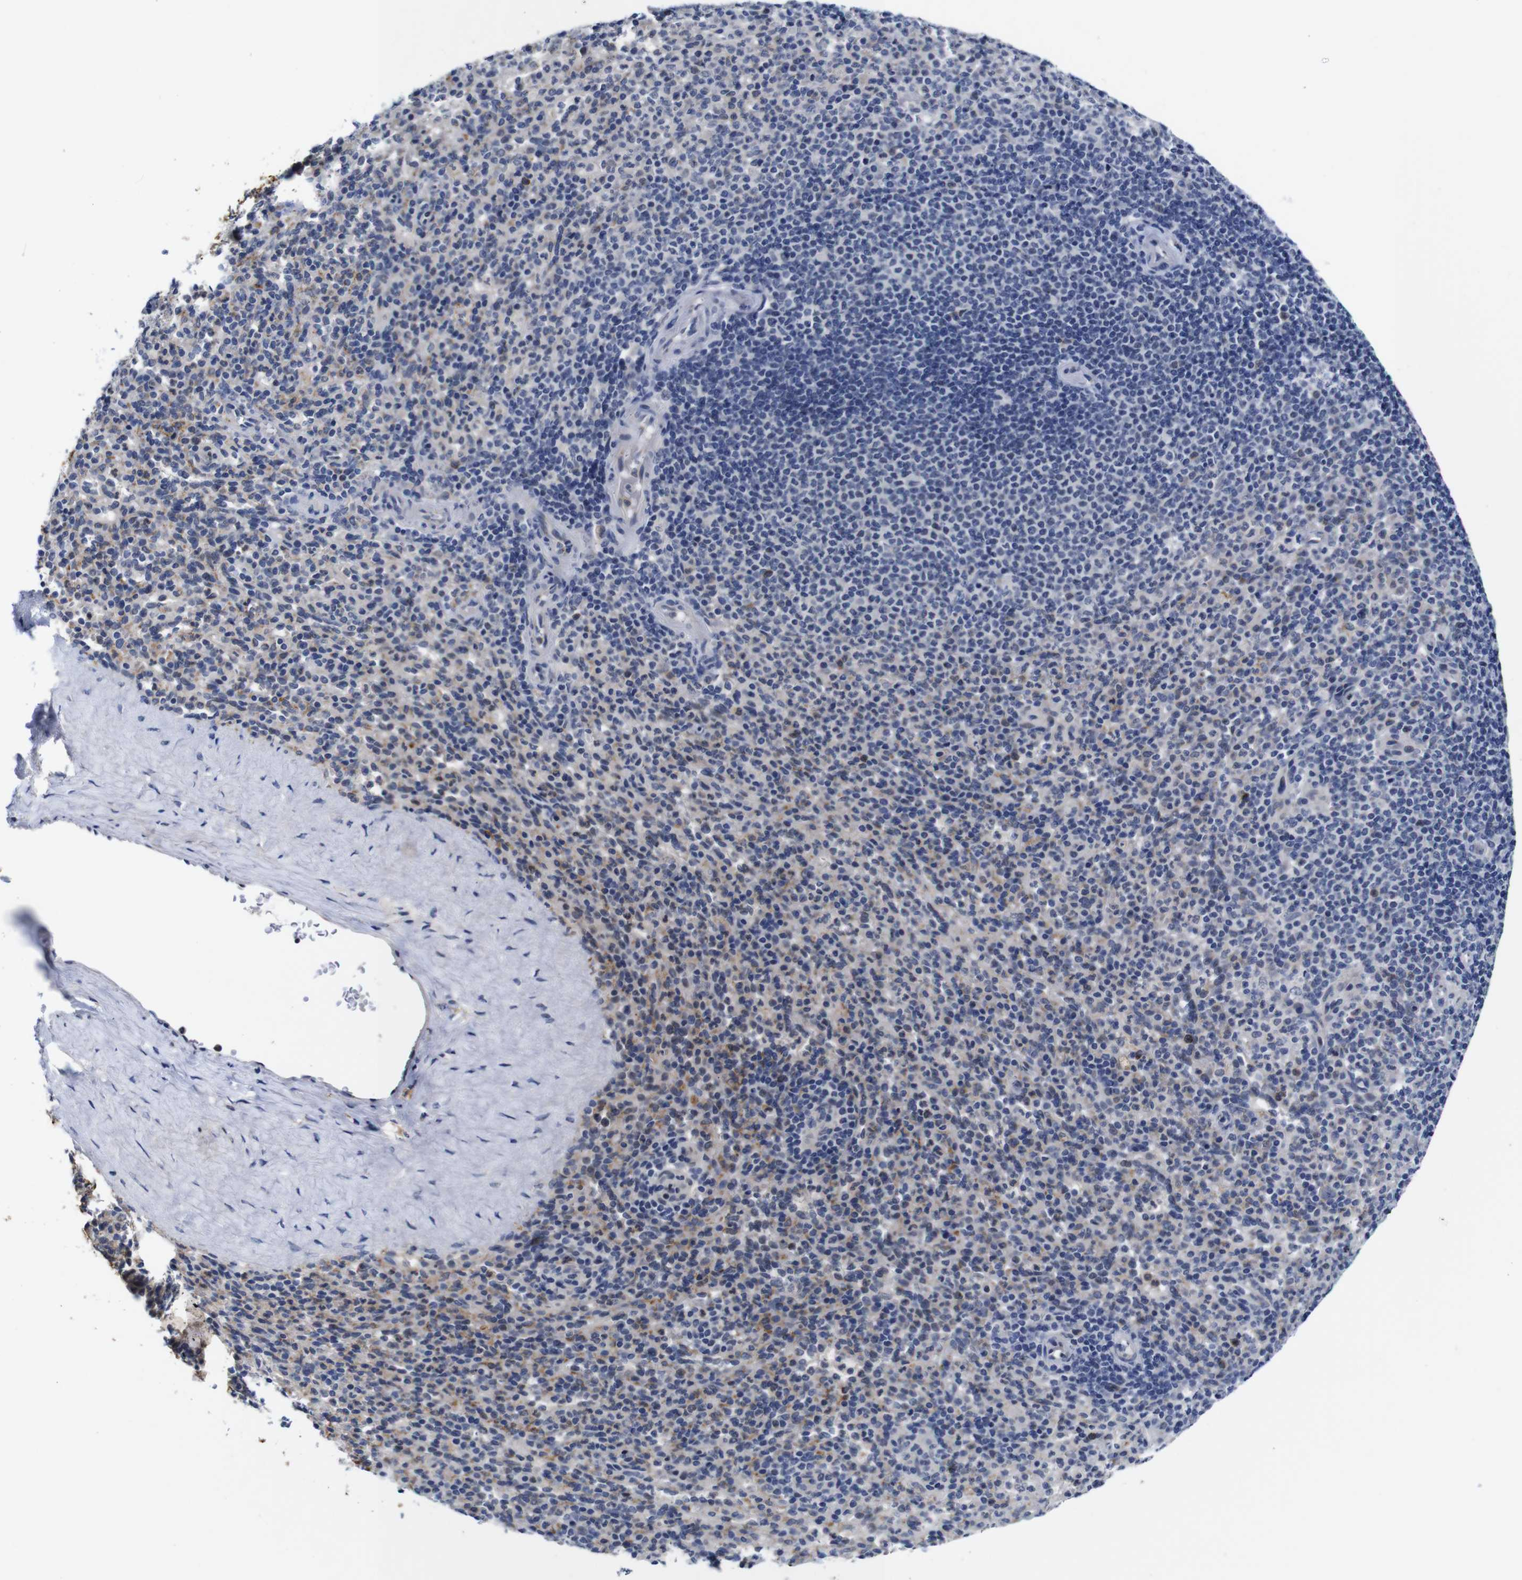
{"staining": {"intensity": "moderate", "quantity": "<25%", "location": "cytoplasmic/membranous"}, "tissue": "spleen", "cell_type": "Cells in red pulp", "image_type": "normal", "snomed": [{"axis": "morphology", "description": "Normal tissue, NOS"}, {"axis": "topography", "description": "Spleen"}], "caption": "DAB (3,3'-diaminobenzidine) immunohistochemical staining of normal spleen shows moderate cytoplasmic/membranous protein expression in approximately <25% of cells in red pulp.", "gene": "FURIN", "patient": {"sex": "male", "age": 36}}